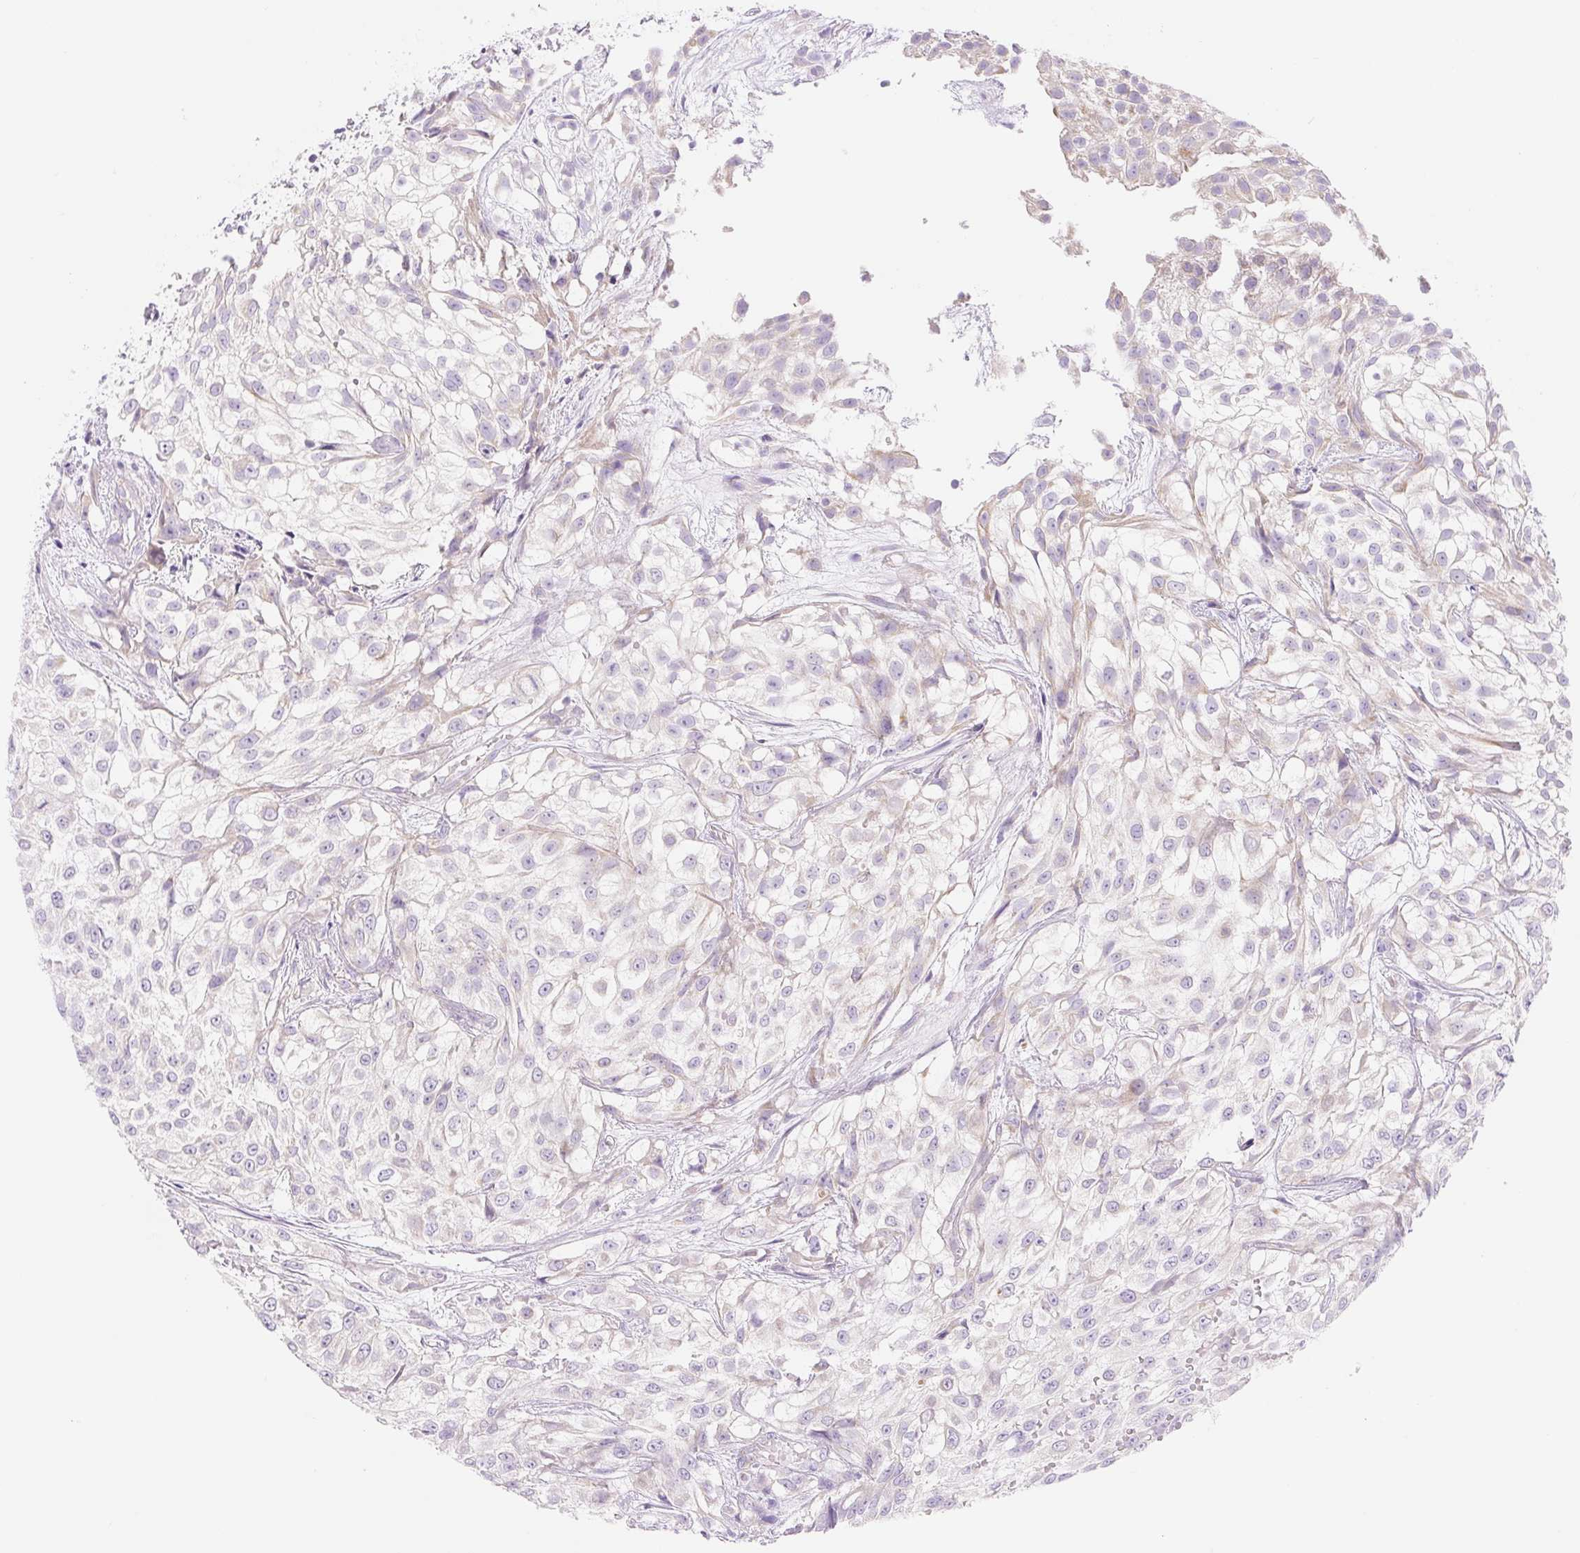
{"staining": {"intensity": "weak", "quantity": "<25%", "location": "cytoplasmic/membranous"}, "tissue": "urothelial cancer", "cell_type": "Tumor cells", "image_type": "cancer", "snomed": [{"axis": "morphology", "description": "Urothelial carcinoma, High grade"}, {"axis": "topography", "description": "Urinary bladder"}], "caption": "High power microscopy micrograph of an immunohistochemistry image of urothelial cancer, revealing no significant expression in tumor cells. The staining was performed using DAB (3,3'-diaminobenzidine) to visualize the protein expression in brown, while the nuclei were stained in blue with hematoxylin (Magnification: 20x).", "gene": "FOCAD", "patient": {"sex": "male", "age": 56}}